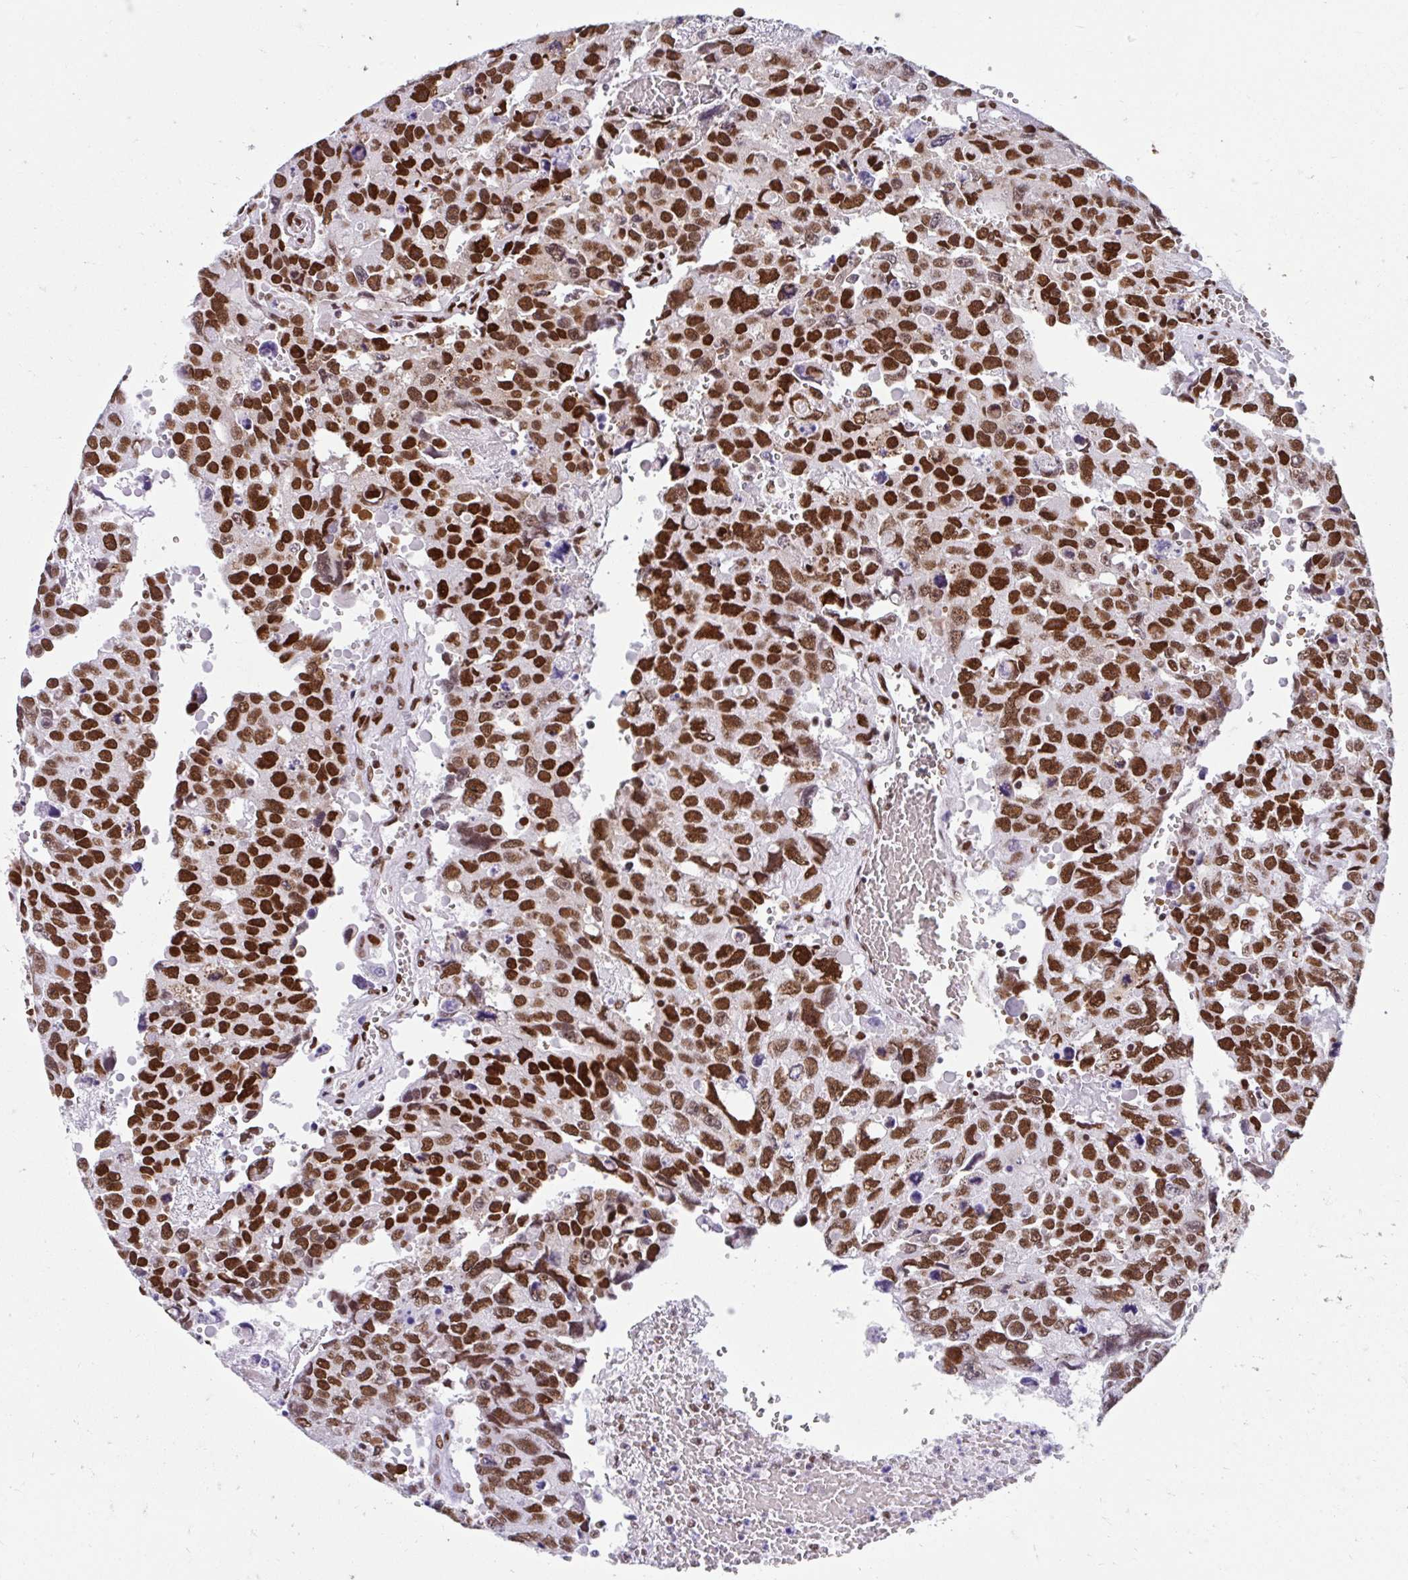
{"staining": {"intensity": "strong", "quantity": ">75%", "location": "nuclear"}, "tissue": "testis cancer", "cell_type": "Tumor cells", "image_type": "cancer", "snomed": [{"axis": "morphology", "description": "Seminoma, NOS"}, {"axis": "topography", "description": "Testis"}], "caption": "Protein staining reveals strong nuclear positivity in approximately >75% of tumor cells in testis cancer (seminoma). Nuclei are stained in blue.", "gene": "KHDRBS1", "patient": {"sex": "male", "age": 26}}